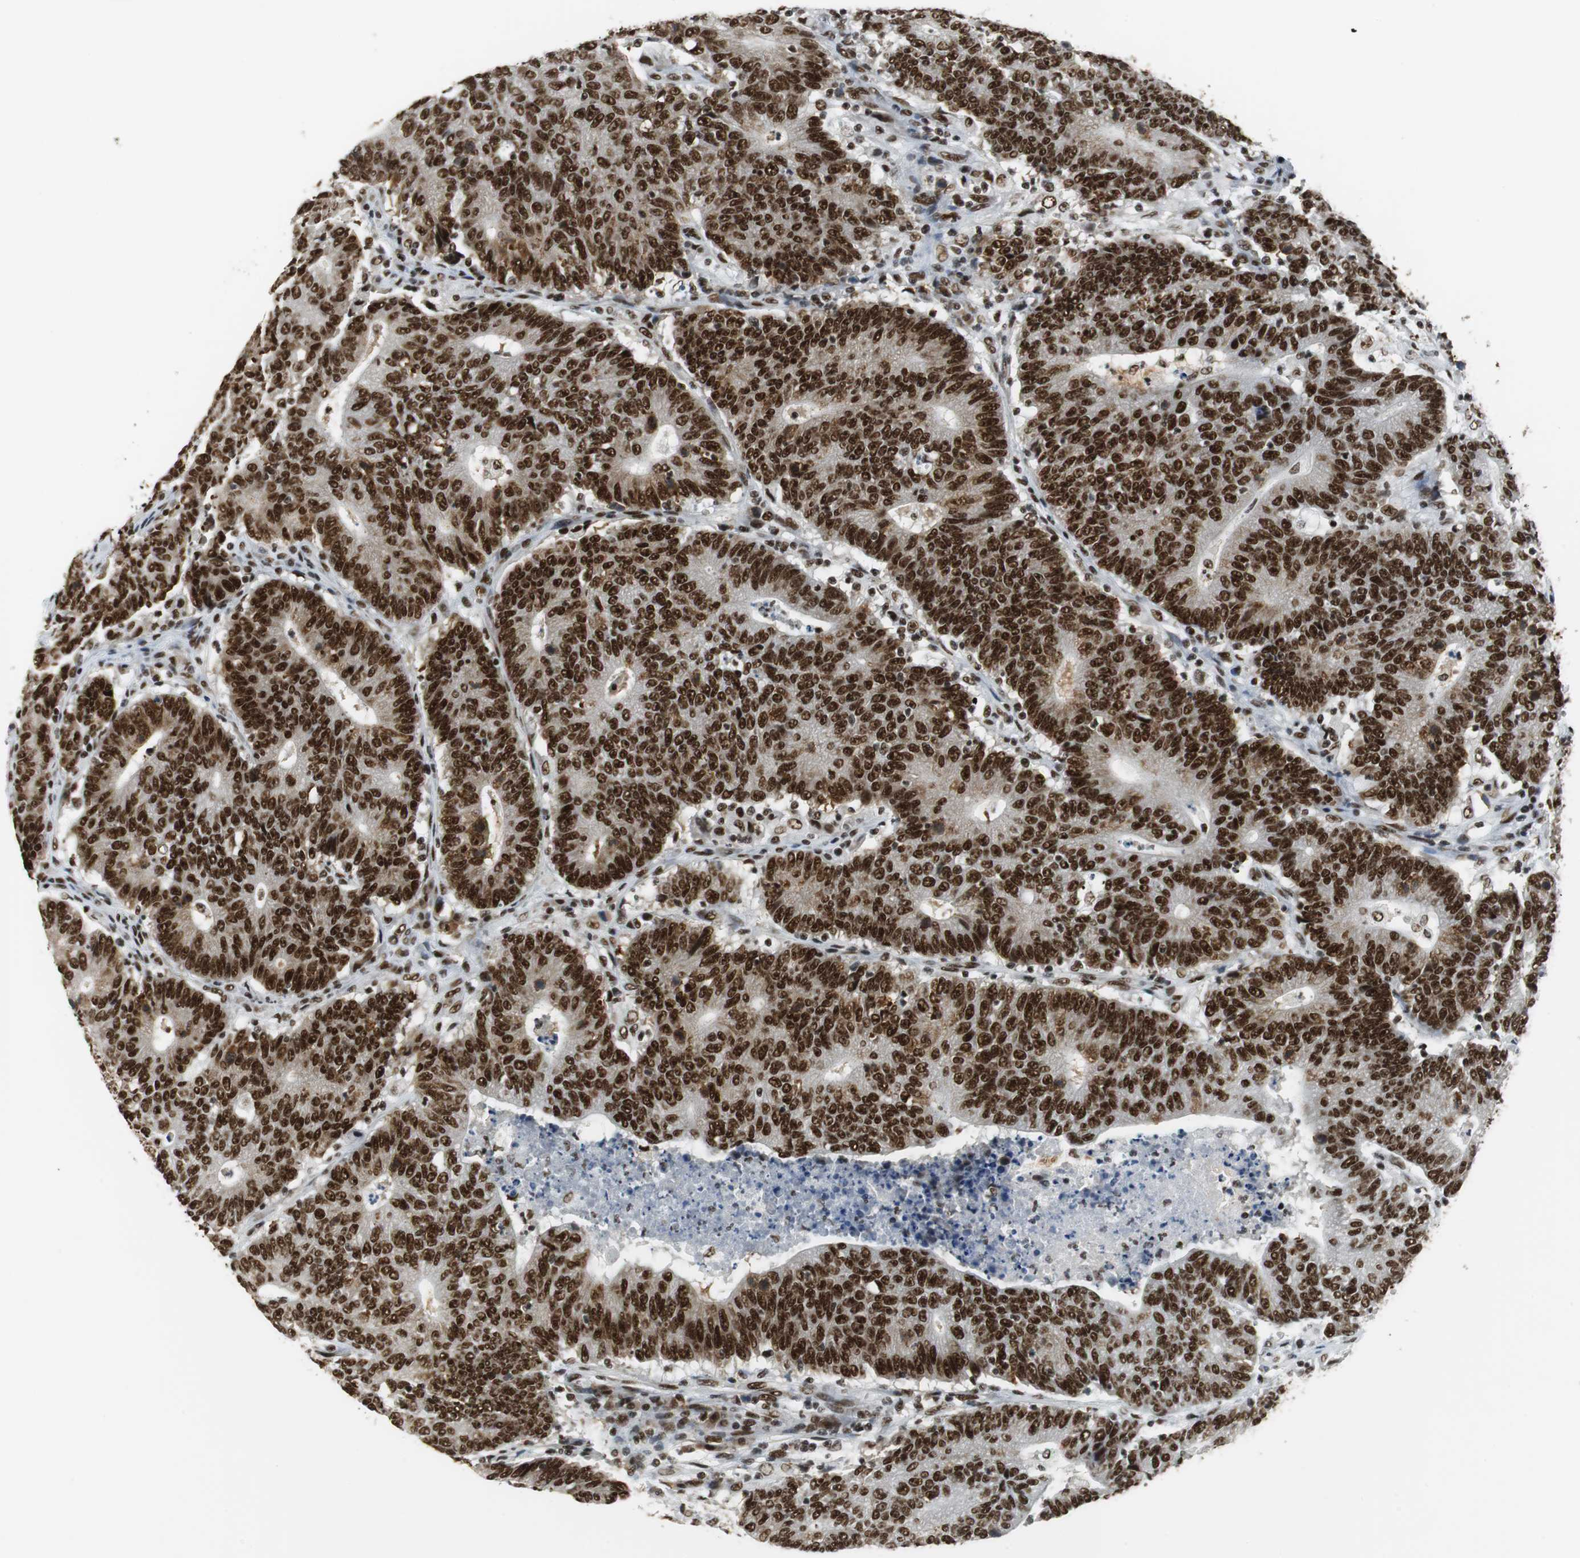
{"staining": {"intensity": "strong", "quantity": ">75%", "location": "nuclear"}, "tissue": "colorectal cancer", "cell_type": "Tumor cells", "image_type": "cancer", "snomed": [{"axis": "morphology", "description": "Normal tissue, NOS"}, {"axis": "morphology", "description": "Adenocarcinoma, NOS"}, {"axis": "topography", "description": "Colon"}], "caption": "The photomicrograph reveals staining of adenocarcinoma (colorectal), revealing strong nuclear protein positivity (brown color) within tumor cells.", "gene": "PRKDC", "patient": {"sex": "female", "age": 75}}